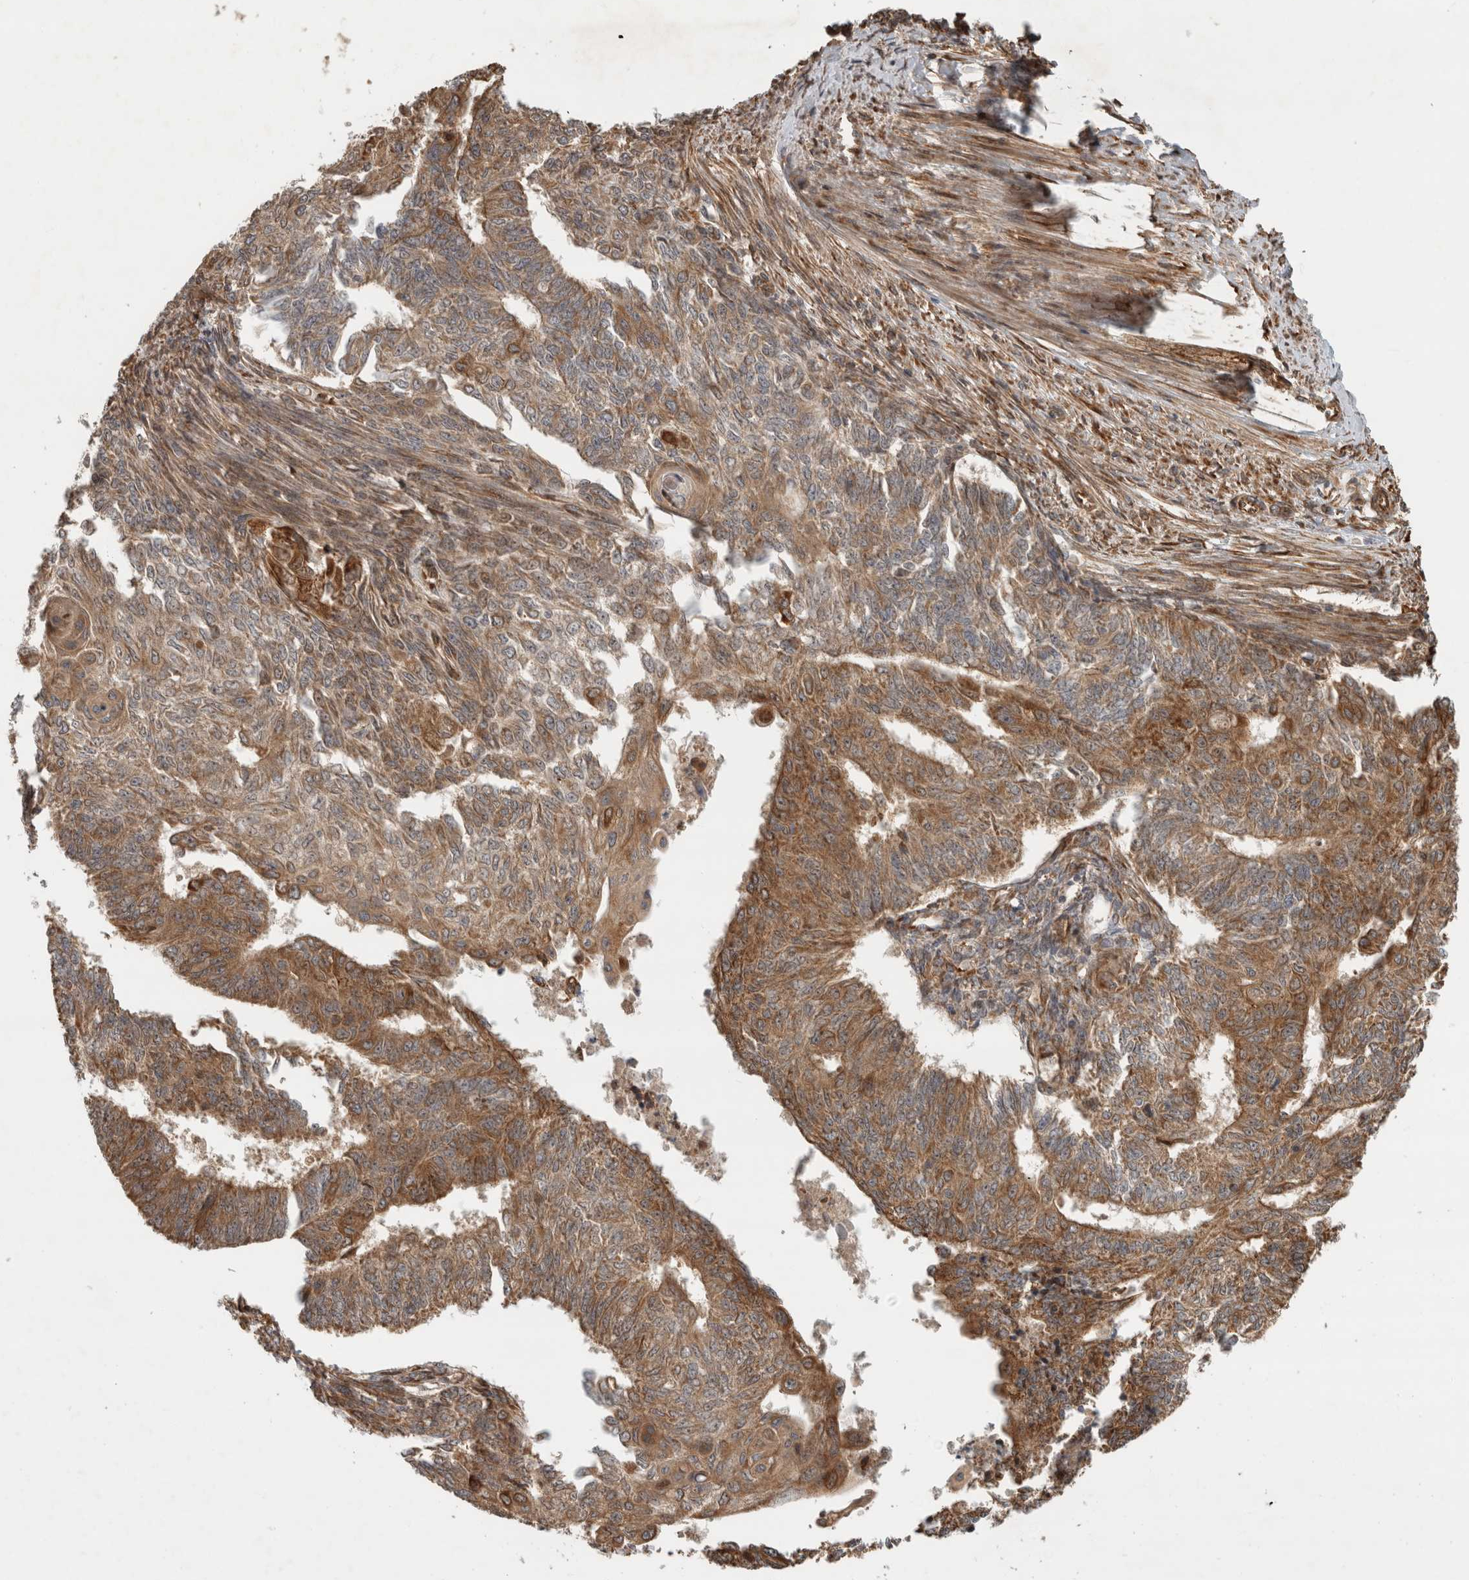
{"staining": {"intensity": "moderate", "quantity": ">75%", "location": "cytoplasmic/membranous"}, "tissue": "endometrial cancer", "cell_type": "Tumor cells", "image_type": "cancer", "snomed": [{"axis": "morphology", "description": "Adenocarcinoma, NOS"}, {"axis": "topography", "description": "Endometrium"}], "caption": "A brown stain labels moderate cytoplasmic/membranous expression of a protein in endometrial cancer tumor cells.", "gene": "TUBD1", "patient": {"sex": "female", "age": 32}}